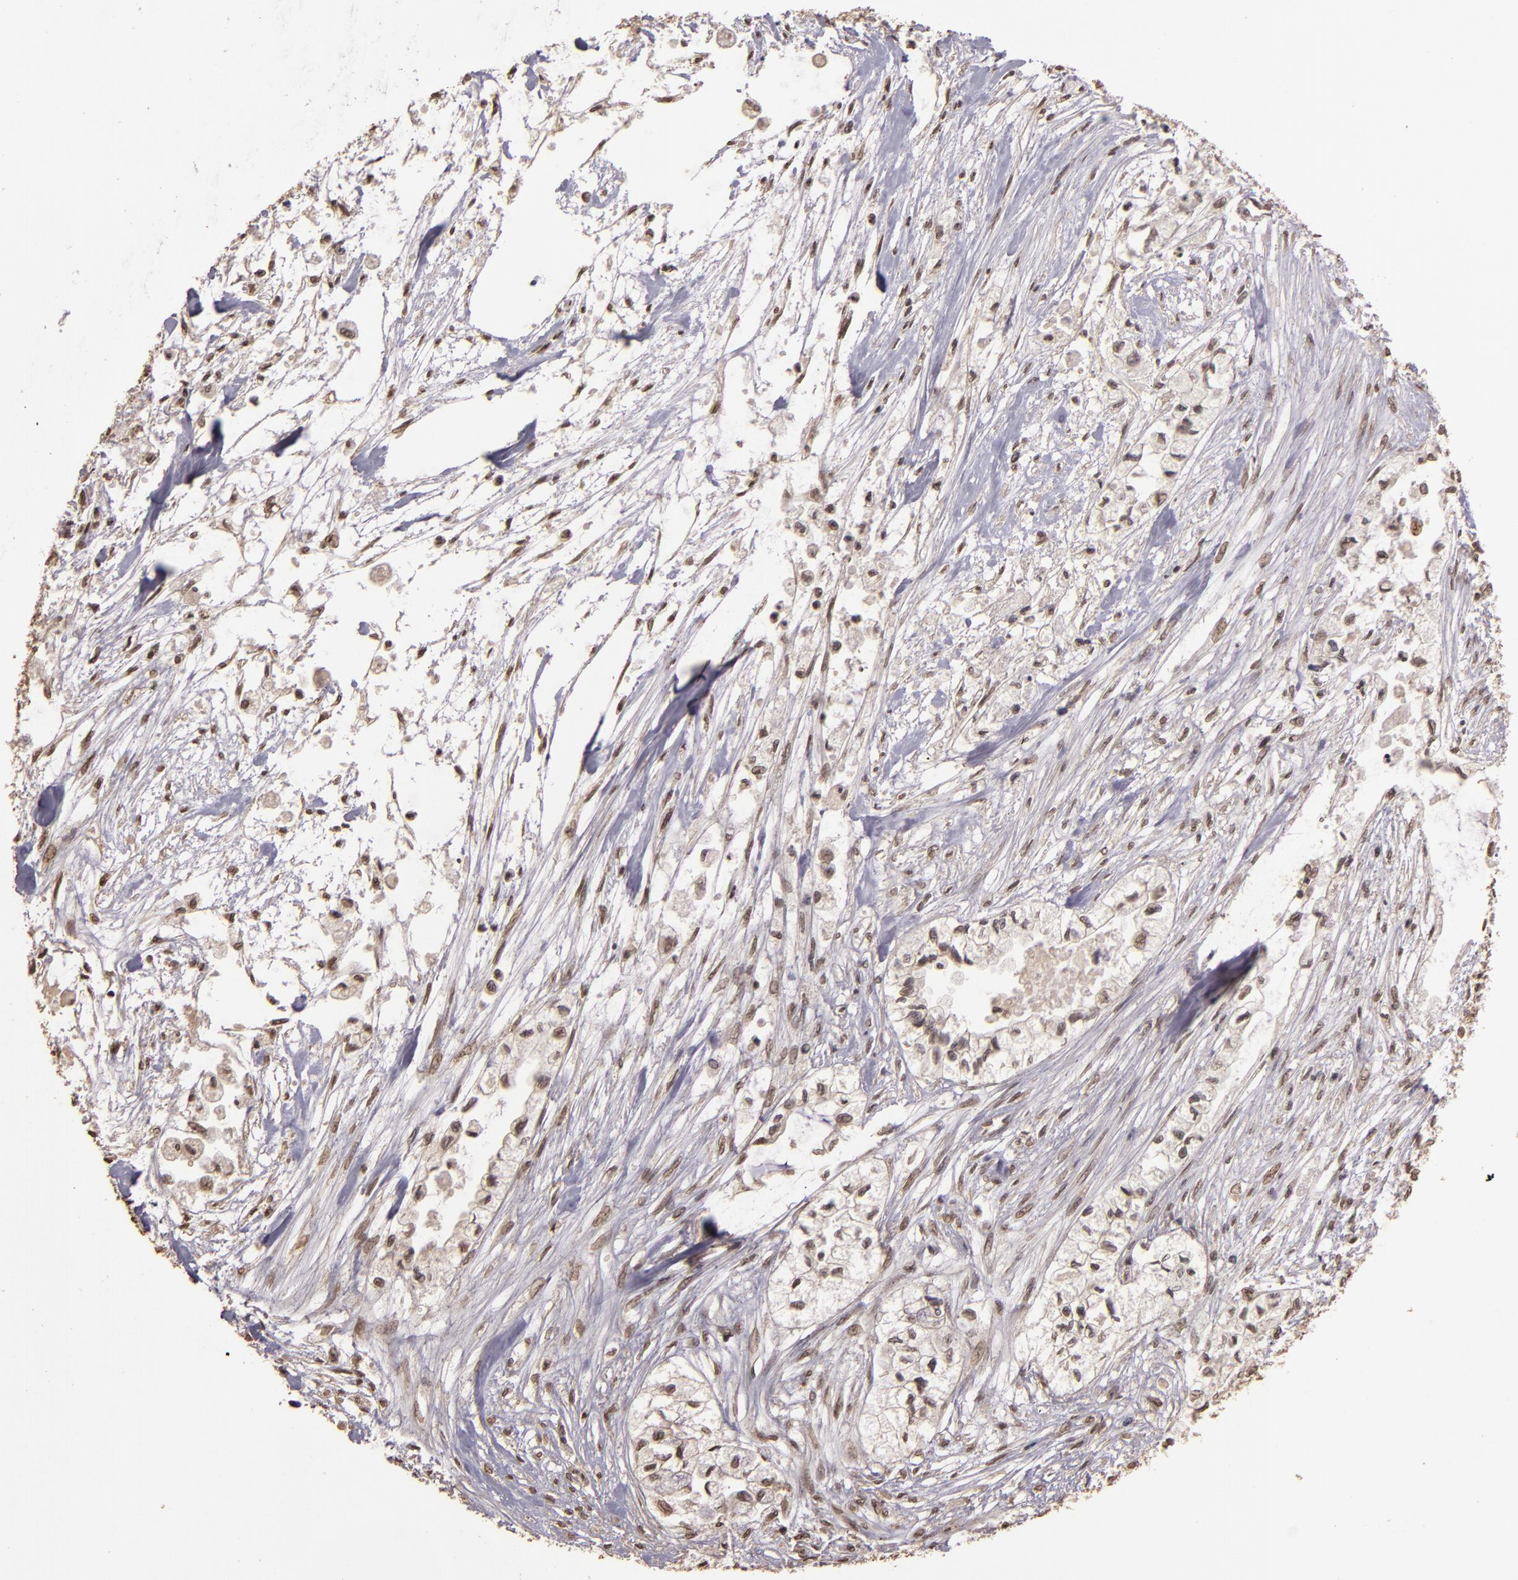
{"staining": {"intensity": "weak", "quantity": ">75%", "location": "cytoplasmic/membranous,nuclear"}, "tissue": "pancreatic cancer", "cell_type": "Tumor cells", "image_type": "cancer", "snomed": [{"axis": "morphology", "description": "Adenocarcinoma, NOS"}, {"axis": "topography", "description": "Pancreas"}], "caption": "The histopathology image reveals immunohistochemical staining of pancreatic adenocarcinoma. There is weak cytoplasmic/membranous and nuclear positivity is appreciated in approximately >75% of tumor cells. (Stains: DAB (3,3'-diaminobenzidine) in brown, nuclei in blue, Microscopy: brightfield microscopy at high magnification).", "gene": "CUL1", "patient": {"sex": "male", "age": 79}}